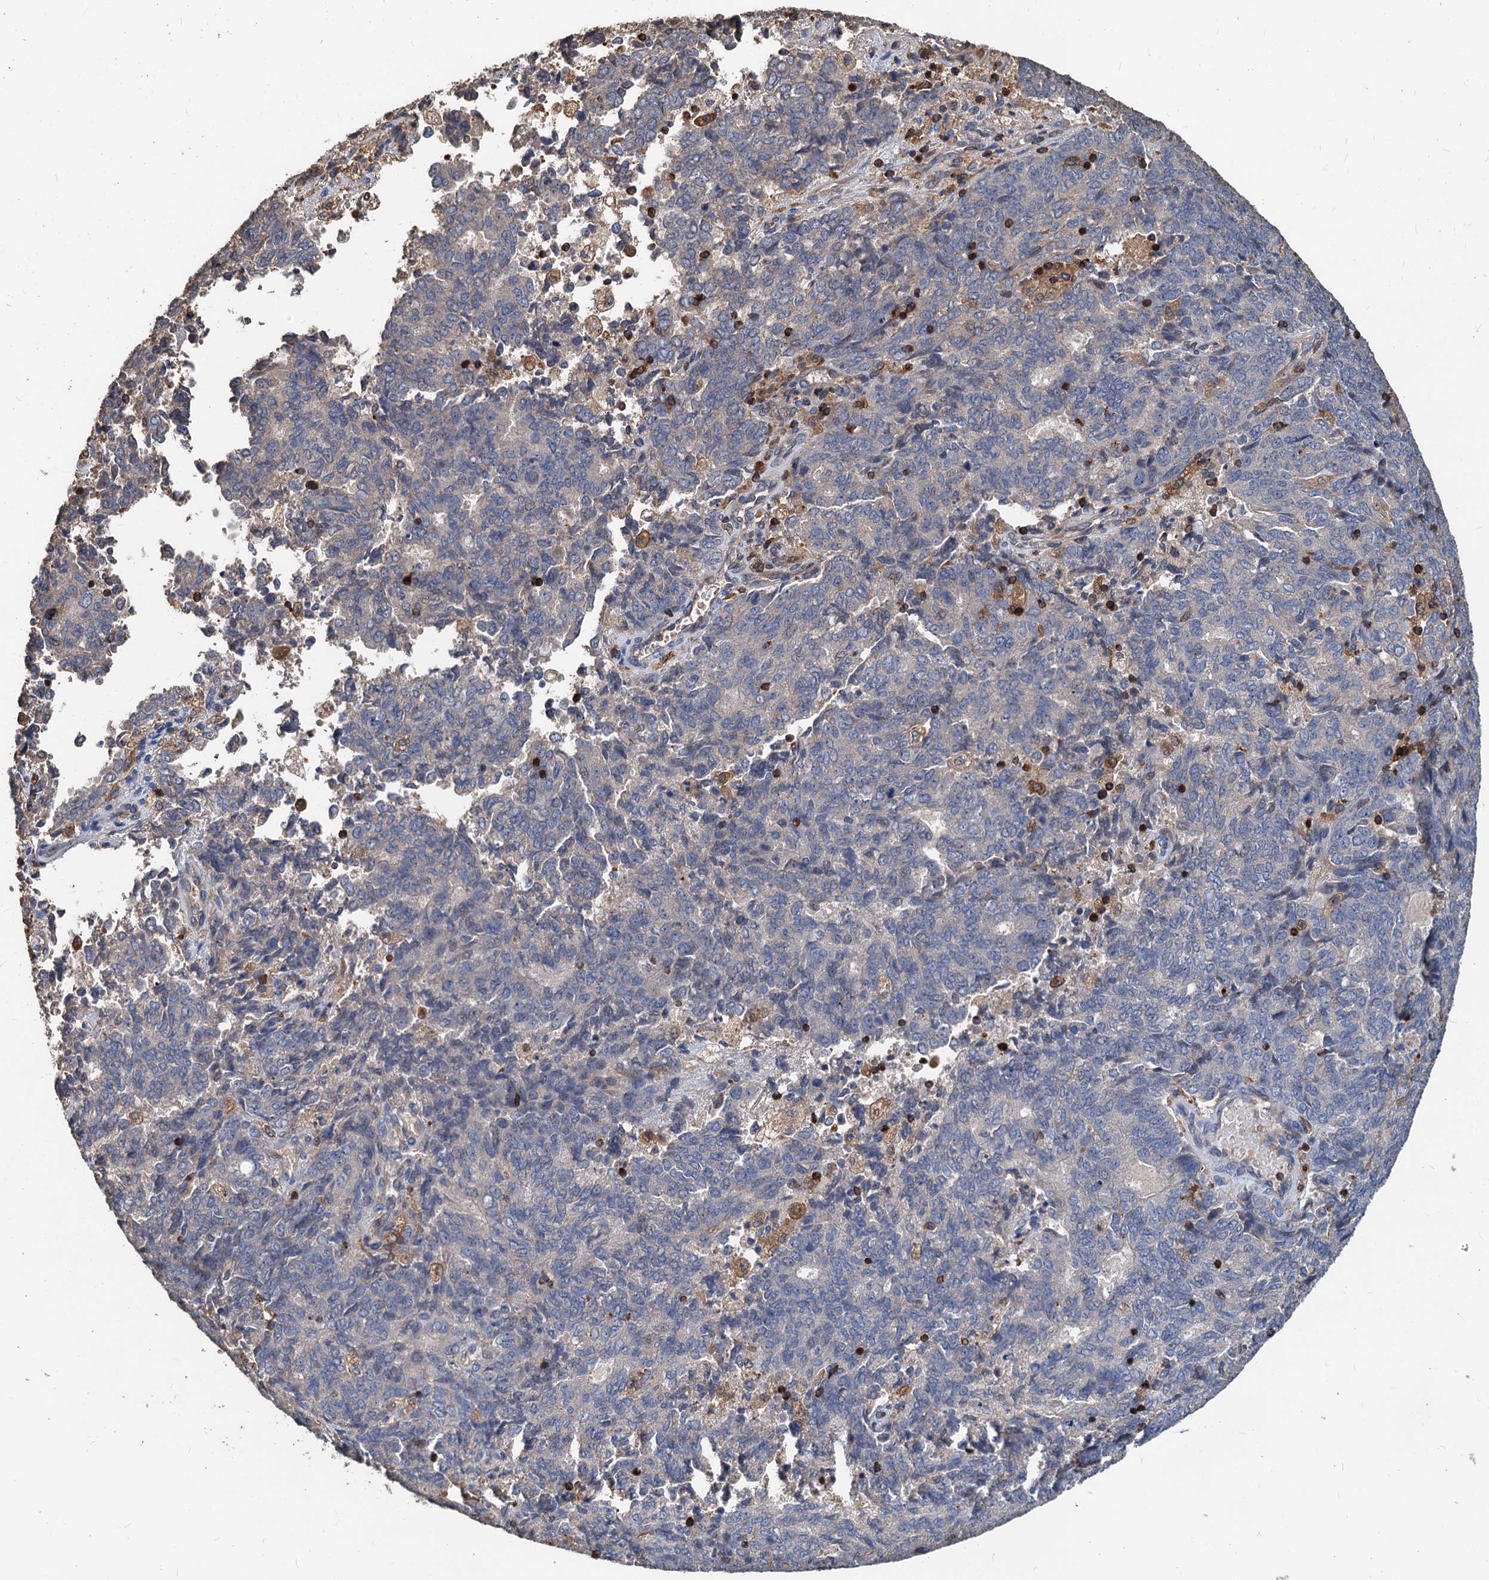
{"staining": {"intensity": "negative", "quantity": "none", "location": "none"}, "tissue": "endometrial cancer", "cell_type": "Tumor cells", "image_type": "cancer", "snomed": [{"axis": "morphology", "description": "Adenocarcinoma, NOS"}, {"axis": "topography", "description": "Endometrium"}], "caption": "DAB immunohistochemical staining of endometrial cancer (adenocarcinoma) displays no significant positivity in tumor cells.", "gene": "LCP2", "patient": {"sex": "female", "age": 80}}